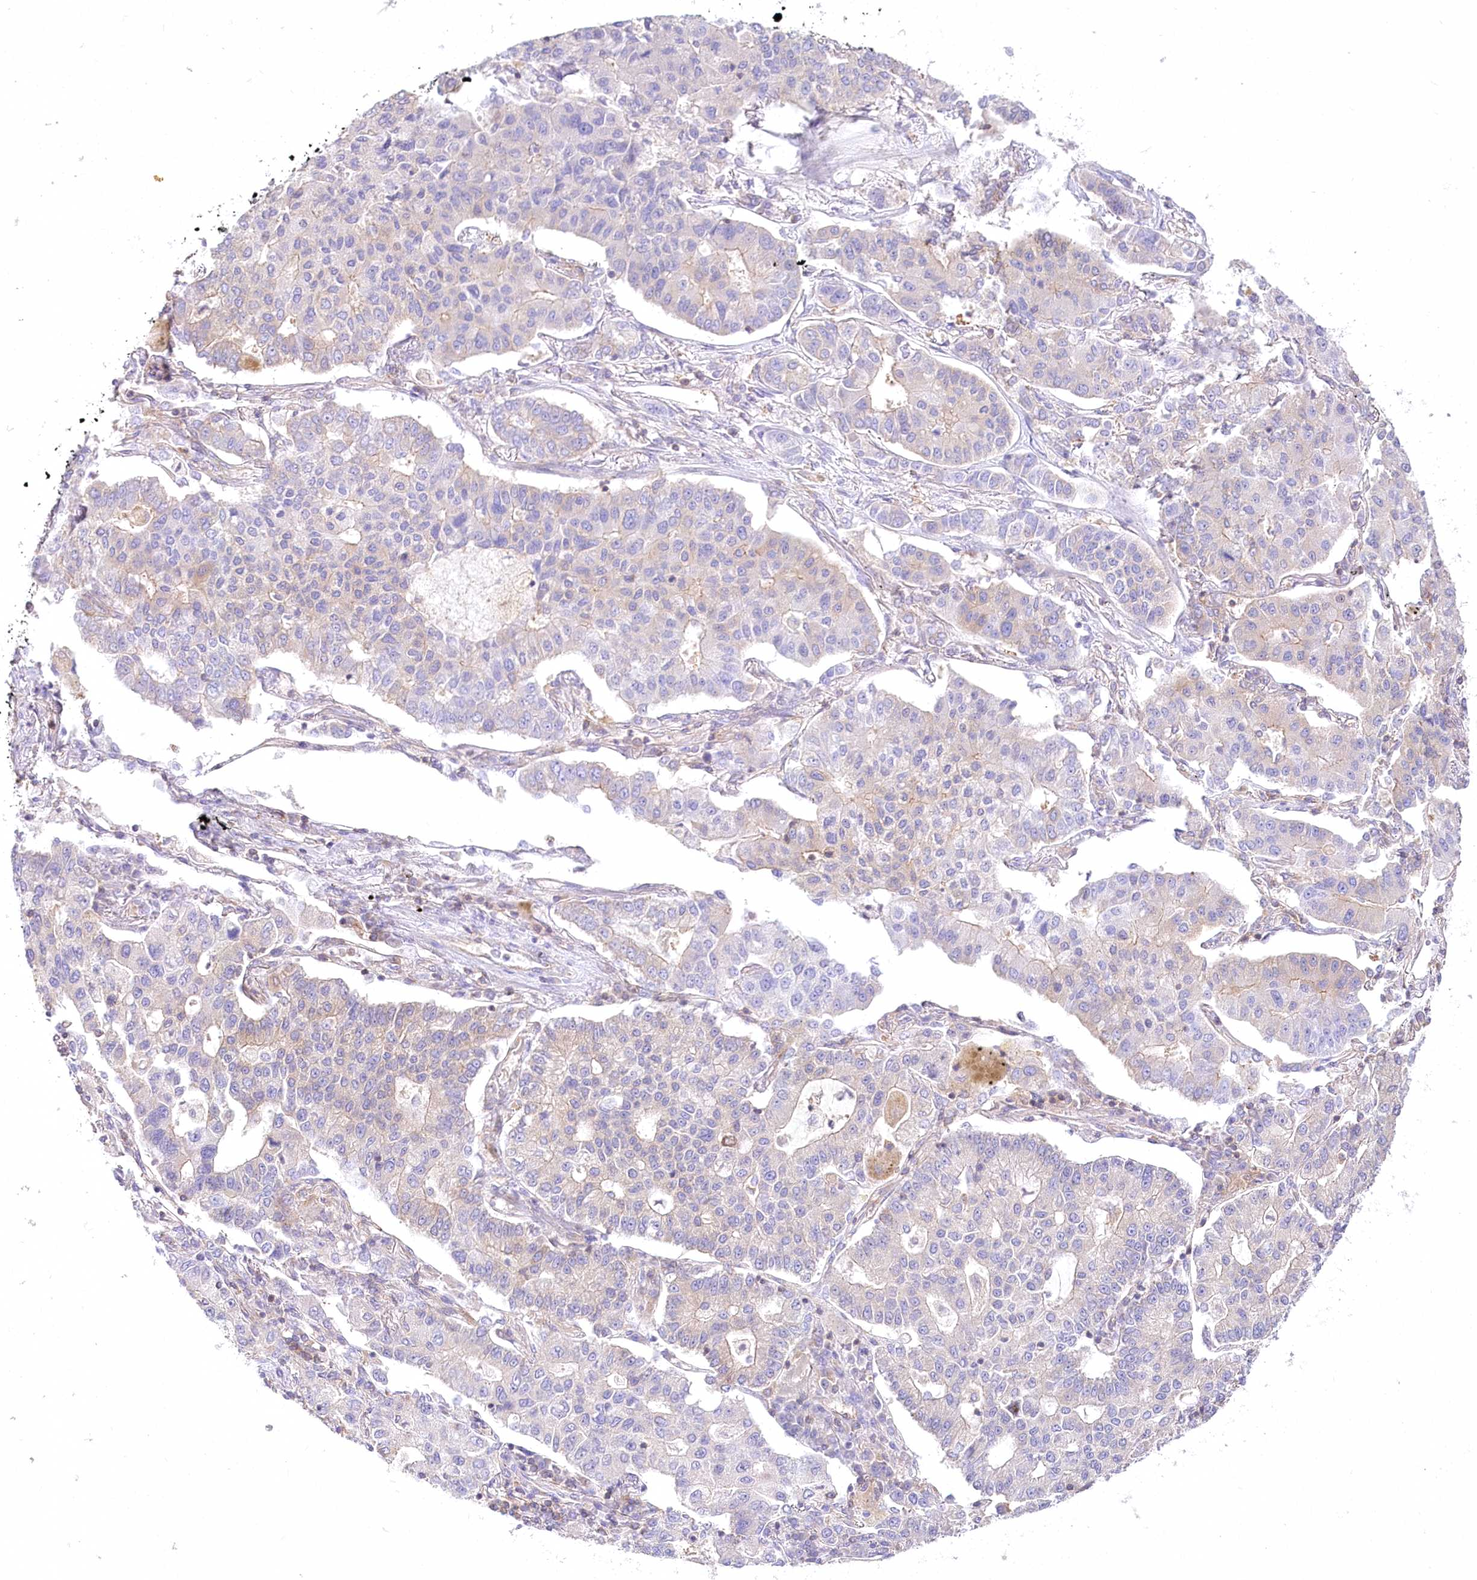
{"staining": {"intensity": "negative", "quantity": "none", "location": "none"}, "tissue": "lung cancer", "cell_type": "Tumor cells", "image_type": "cancer", "snomed": [{"axis": "morphology", "description": "Adenocarcinoma, NOS"}, {"axis": "topography", "description": "Lung"}], "caption": "DAB (3,3'-diaminobenzidine) immunohistochemical staining of lung adenocarcinoma shows no significant expression in tumor cells.", "gene": "ABRAXAS2", "patient": {"sex": "male", "age": 49}}